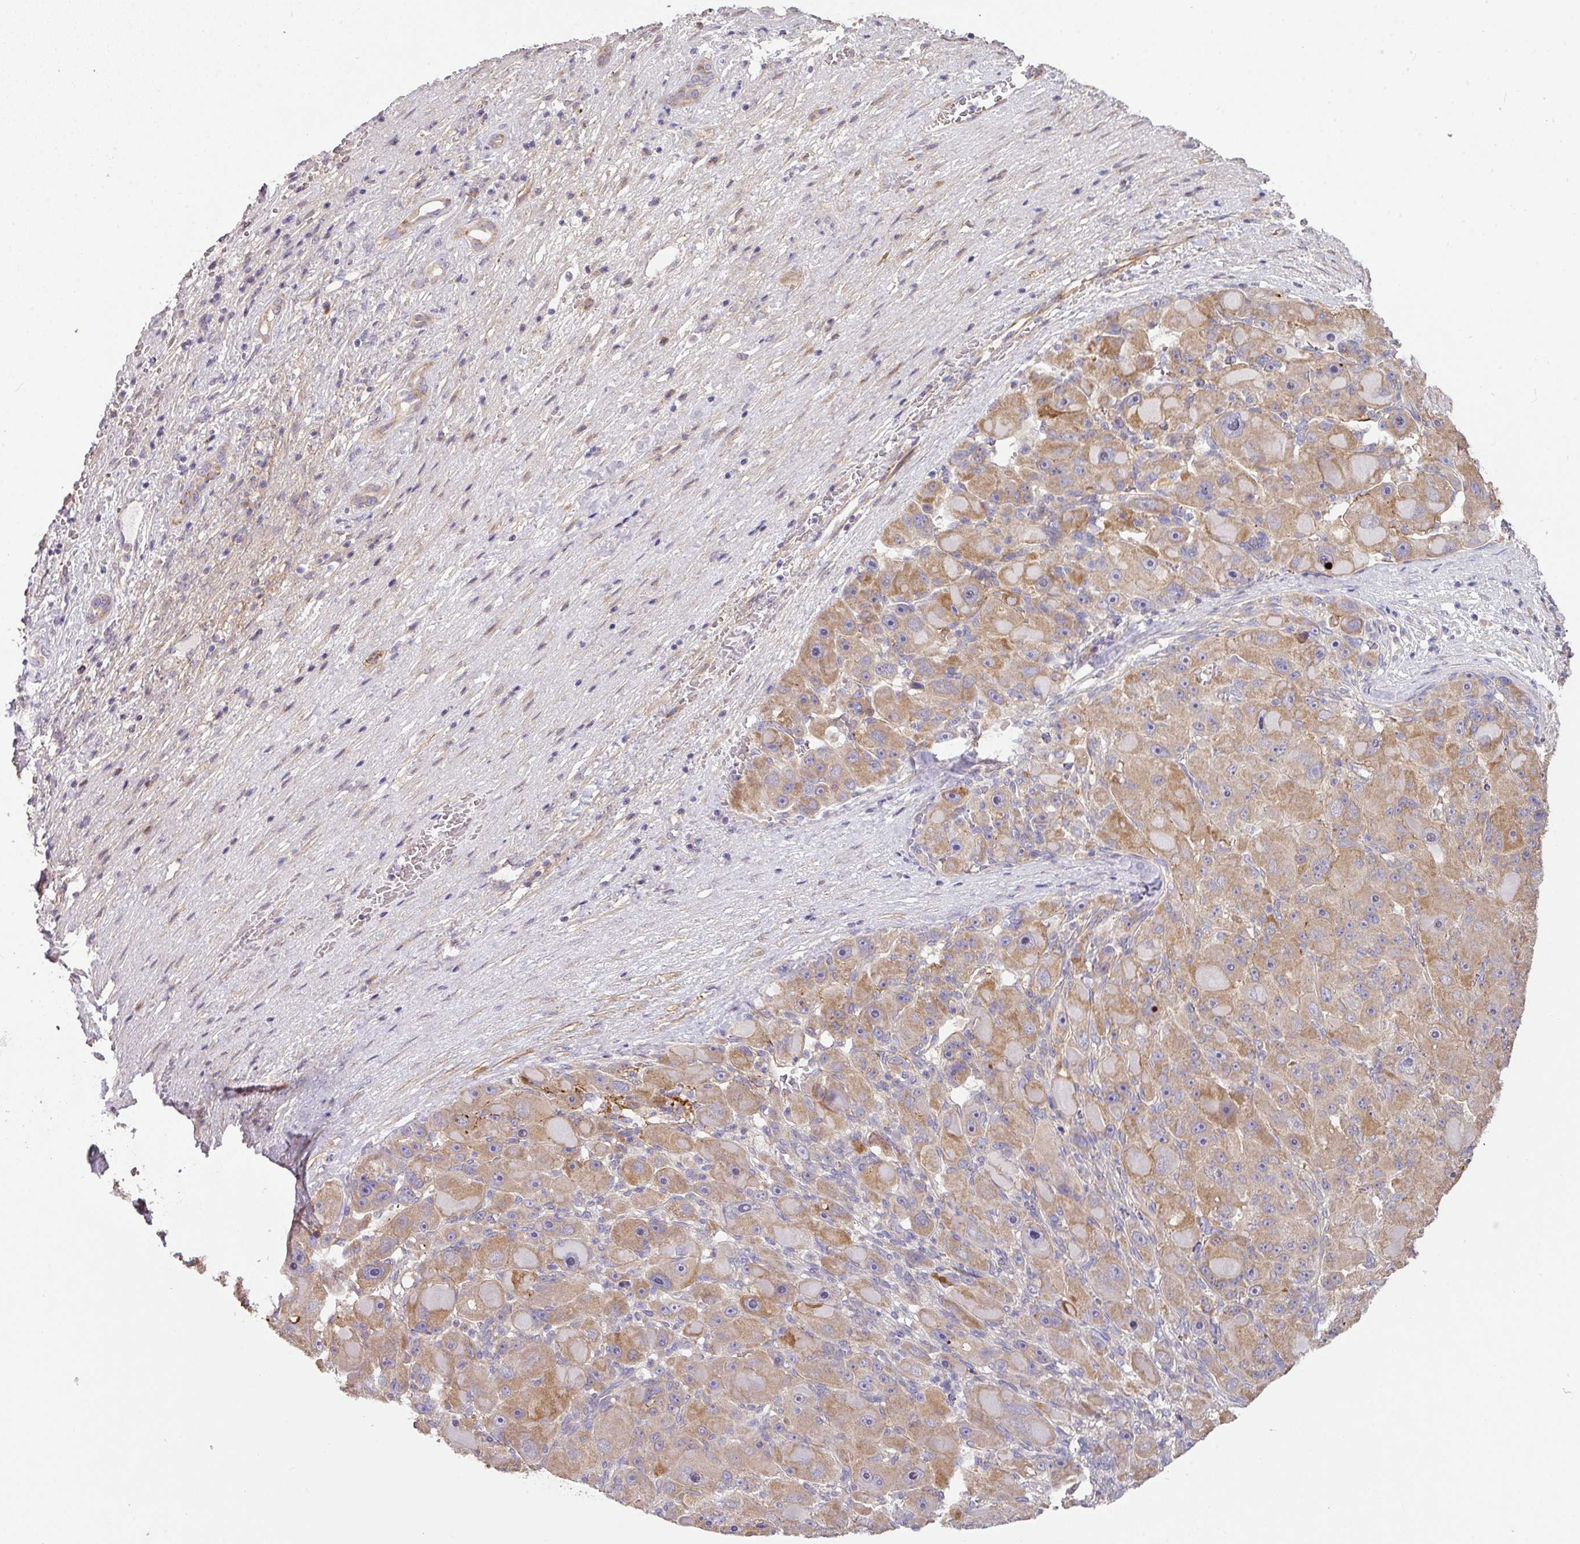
{"staining": {"intensity": "moderate", "quantity": ">75%", "location": "cytoplasmic/membranous"}, "tissue": "liver cancer", "cell_type": "Tumor cells", "image_type": "cancer", "snomed": [{"axis": "morphology", "description": "Carcinoma, Hepatocellular, NOS"}, {"axis": "topography", "description": "Liver"}], "caption": "IHC staining of liver cancer (hepatocellular carcinoma), which displays medium levels of moderate cytoplasmic/membranous staining in approximately >75% of tumor cells indicating moderate cytoplasmic/membranous protein expression. The staining was performed using DAB (brown) for protein detection and nuclei were counterstained in hematoxylin (blue).", "gene": "STK35", "patient": {"sex": "male", "age": 76}}